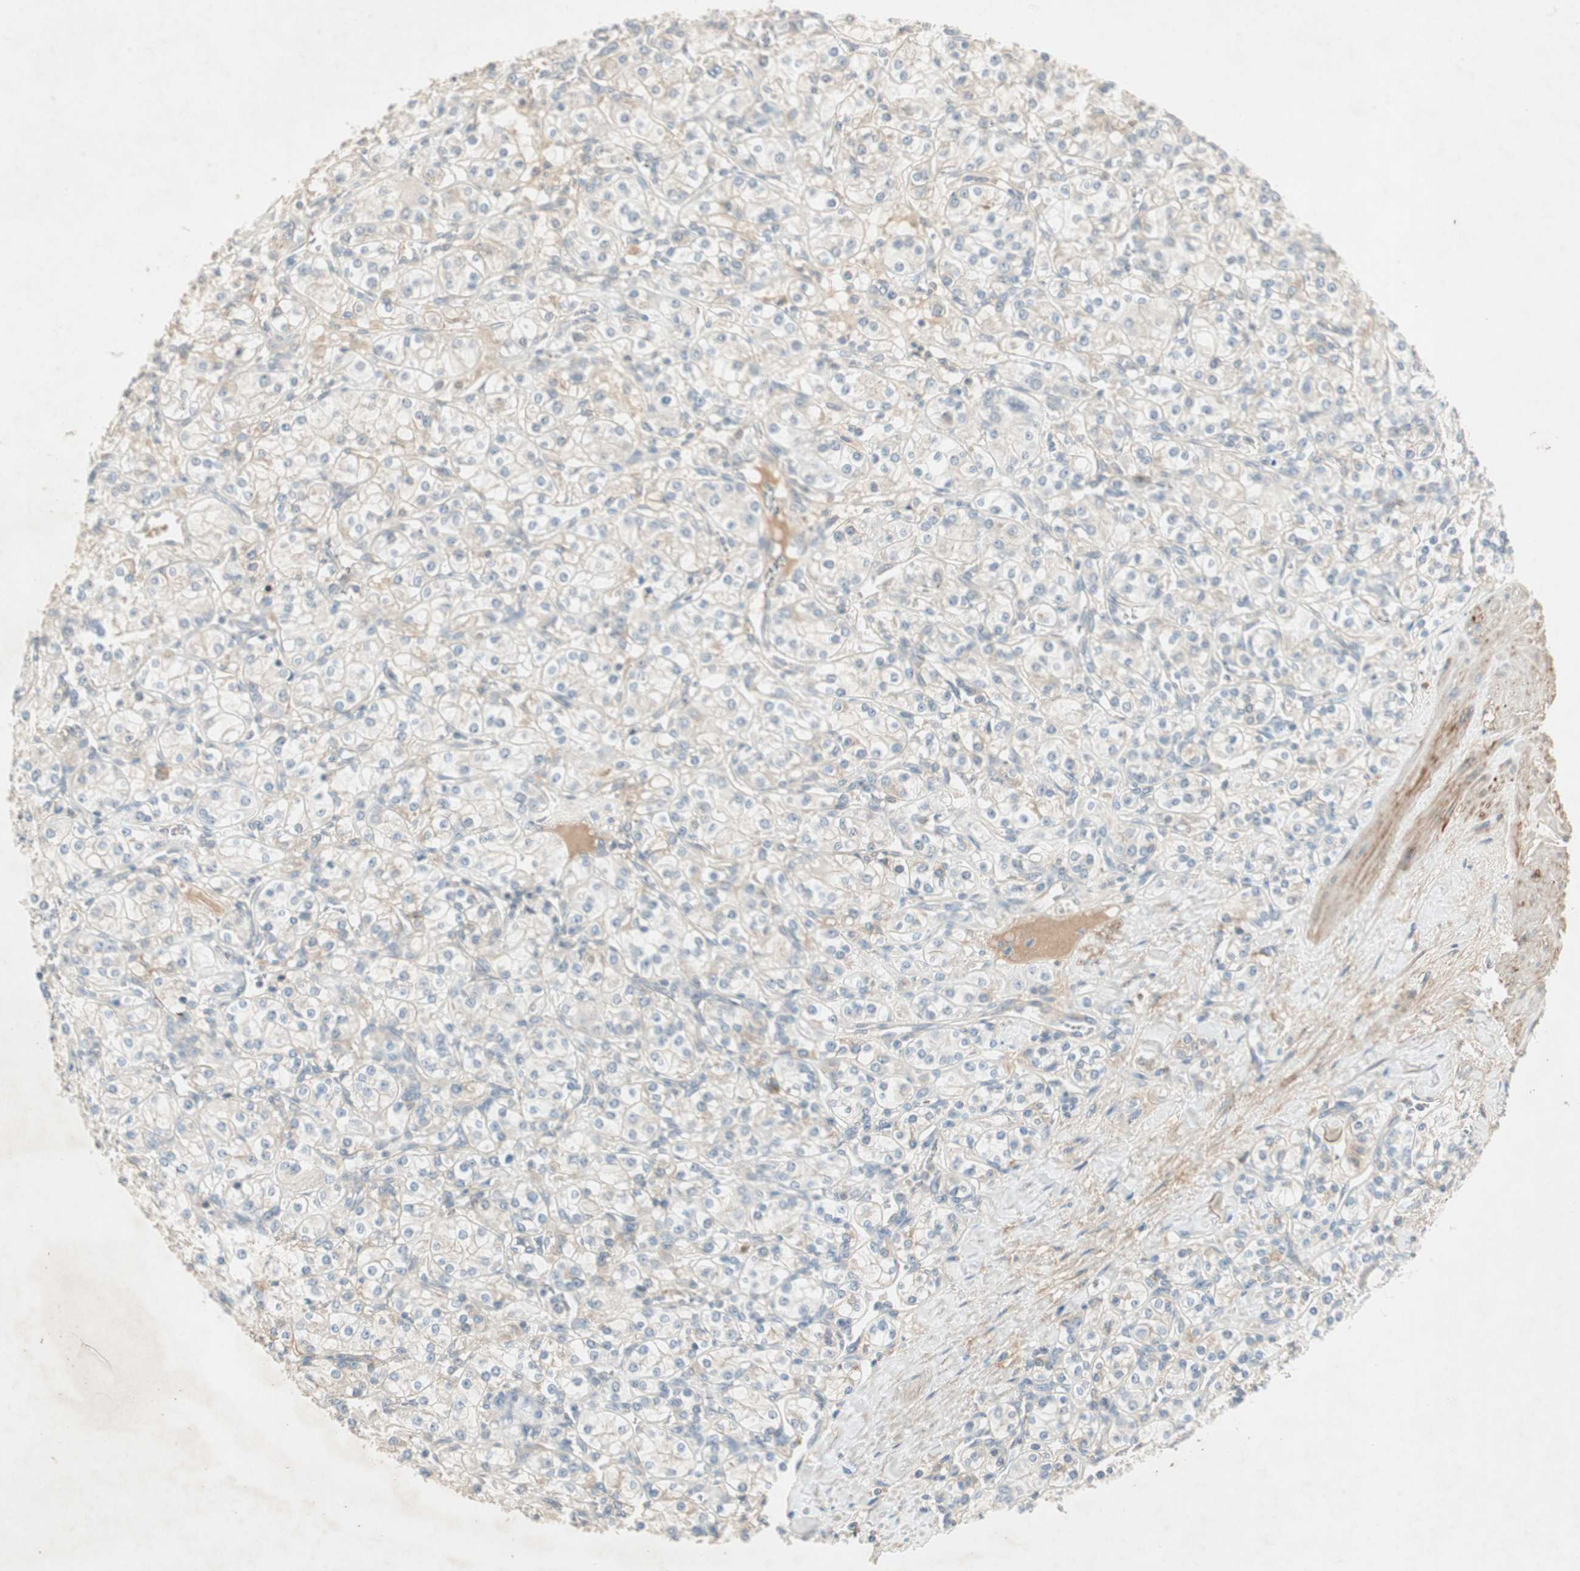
{"staining": {"intensity": "negative", "quantity": "none", "location": "none"}, "tissue": "renal cancer", "cell_type": "Tumor cells", "image_type": "cancer", "snomed": [{"axis": "morphology", "description": "Adenocarcinoma, NOS"}, {"axis": "topography", "description": "Kidney"}], "caption": "Renal adenocarcinoma was stained to show a protein in brown. There is no significant staining in tumor cells.", "gene": "RNGTT", "patient": {"sex": "male", "age": 77}}